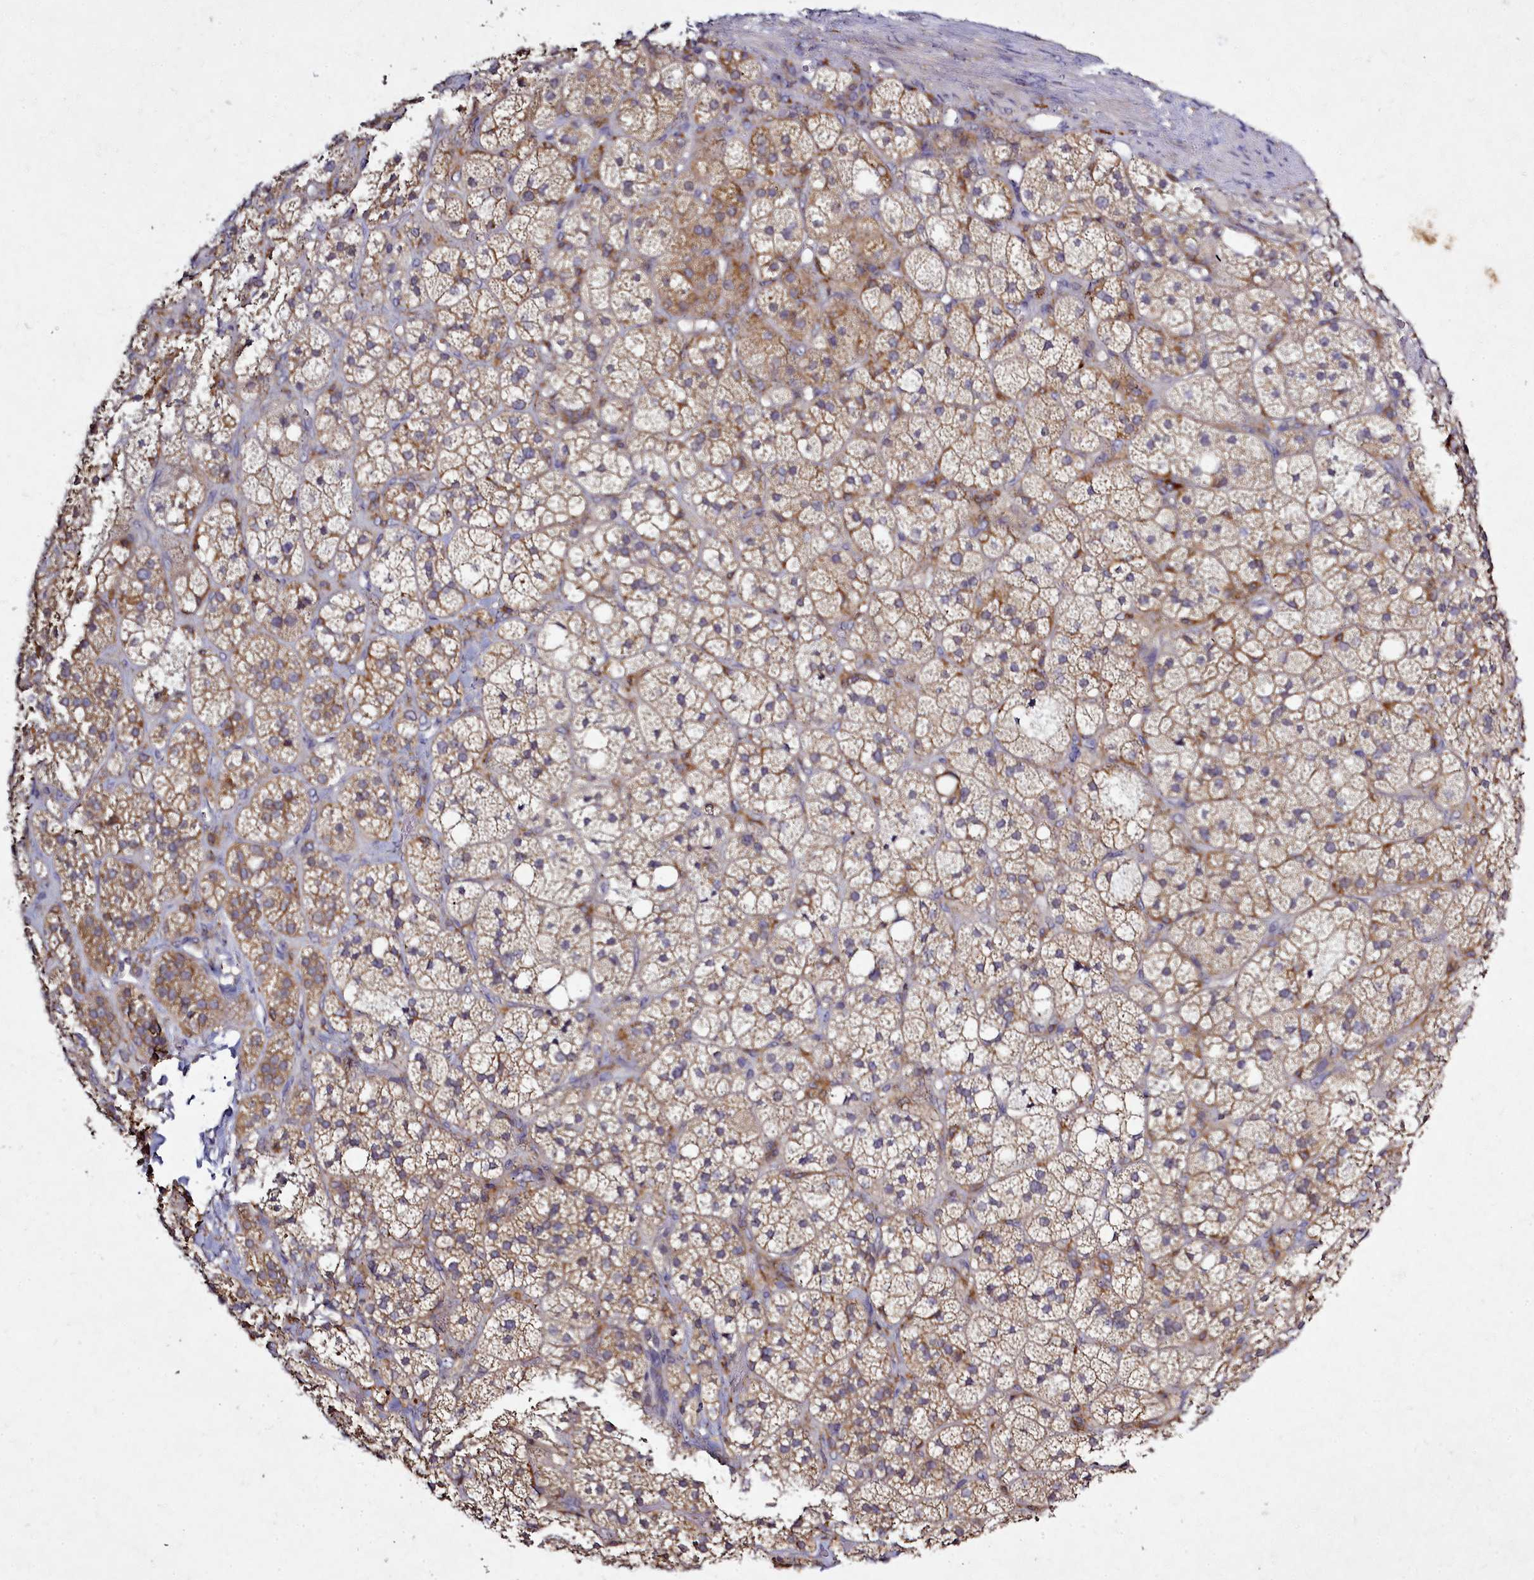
{"staining": {"intensity": "moderate", "quantity": ">75%", "location": "cytoplasmic/membranous"}, "tissue": "adrenal gland", "cell_type": "Glandular cells", "image_type": "normal", "snomed": [{"axis": "morphology", "description": "Normal tissue, NOS"}, {"axis": "topography", "description": "Adrenal gland"}], "caption": "Glandular cells reveal medium levels of moderate cytoplasmic/membranous positivity in approximately >75% of cells in benign adrenal gland.", "gene": "NCKAP1L", "patient": {"sex": "male", "age": 61}}